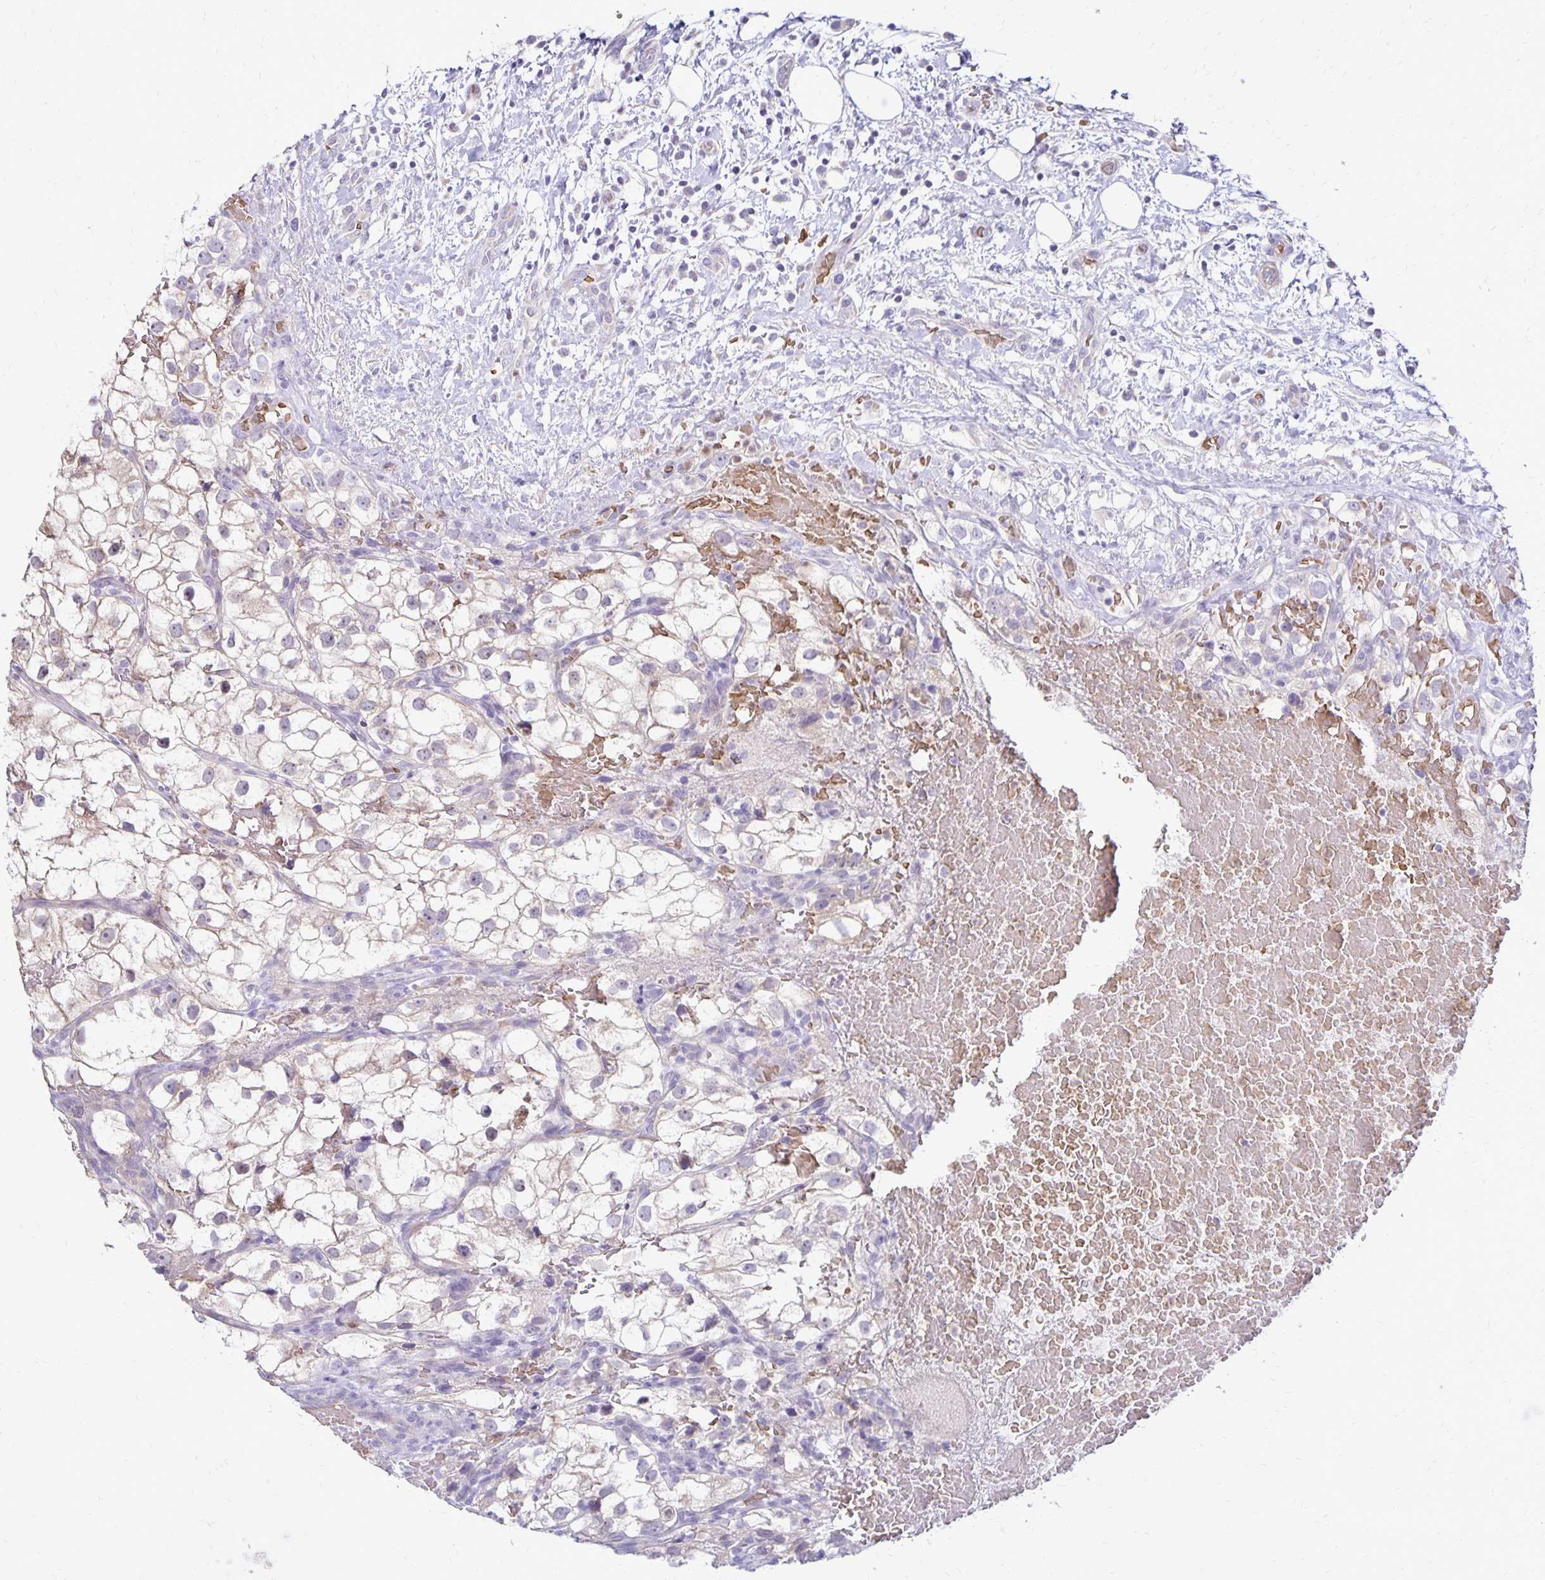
{"staining": {"intensity": "negative", "quantity": "none", "location": "none"}, "tissue": "renal cancer", "cell_type": "Tumor cells", "image_type": "cancer", "snomed": [{"axis": "morphology", "description": "Adenocarcinoma, NOS"}, {"axis": "topography", "description": "Kidney"}], "caption": "Adenocarcinoma (renal) was stained to show a protein in brown. There is no significant positivity in tumor cells. (IHC, brightfield microscopy, high magnification).", "gene": "FN3K", "patient": {"sex": "male", "age": 59}}